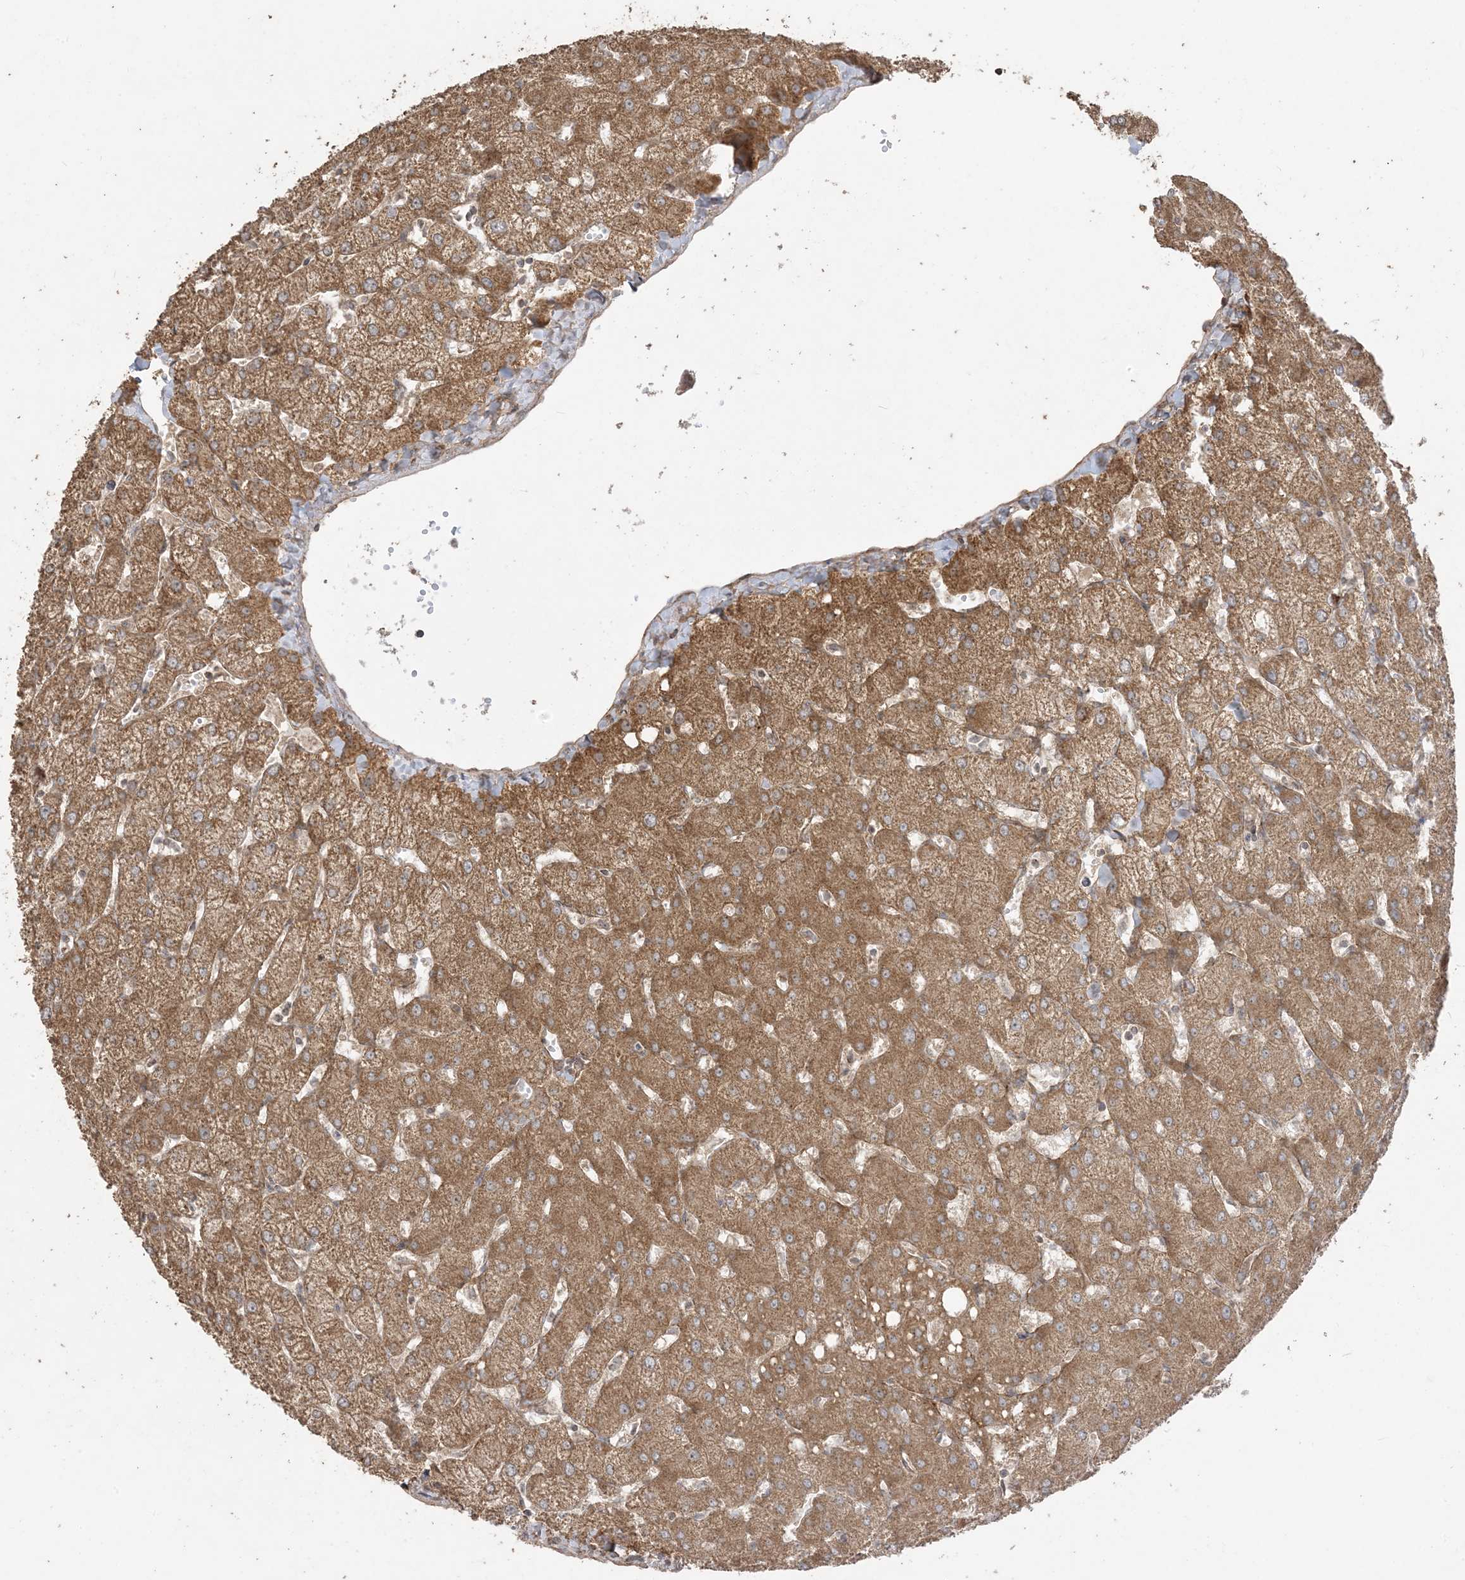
{"staining": {"intensity": "moderate", "quantity": ">75%", "location": "cytoplasmic/membranous"}, "tissue": "liver", "cell_type": "Cholangiocytes", "image_type": "normal", "snomed": [{"axis": "morphology", "description": "Normal tissue, NOS"}, {"axis": "topography", "description": "Liver"}], "caption": "Liver was stained to show a protein in brown. There is medium levels of moderate cytoplasmic/membranous expression in about >75% of cholangiocytes. Nuclei are stained in blue.", "gene": "SIRT3", "patient": {"sex": "female", "age": 54}}